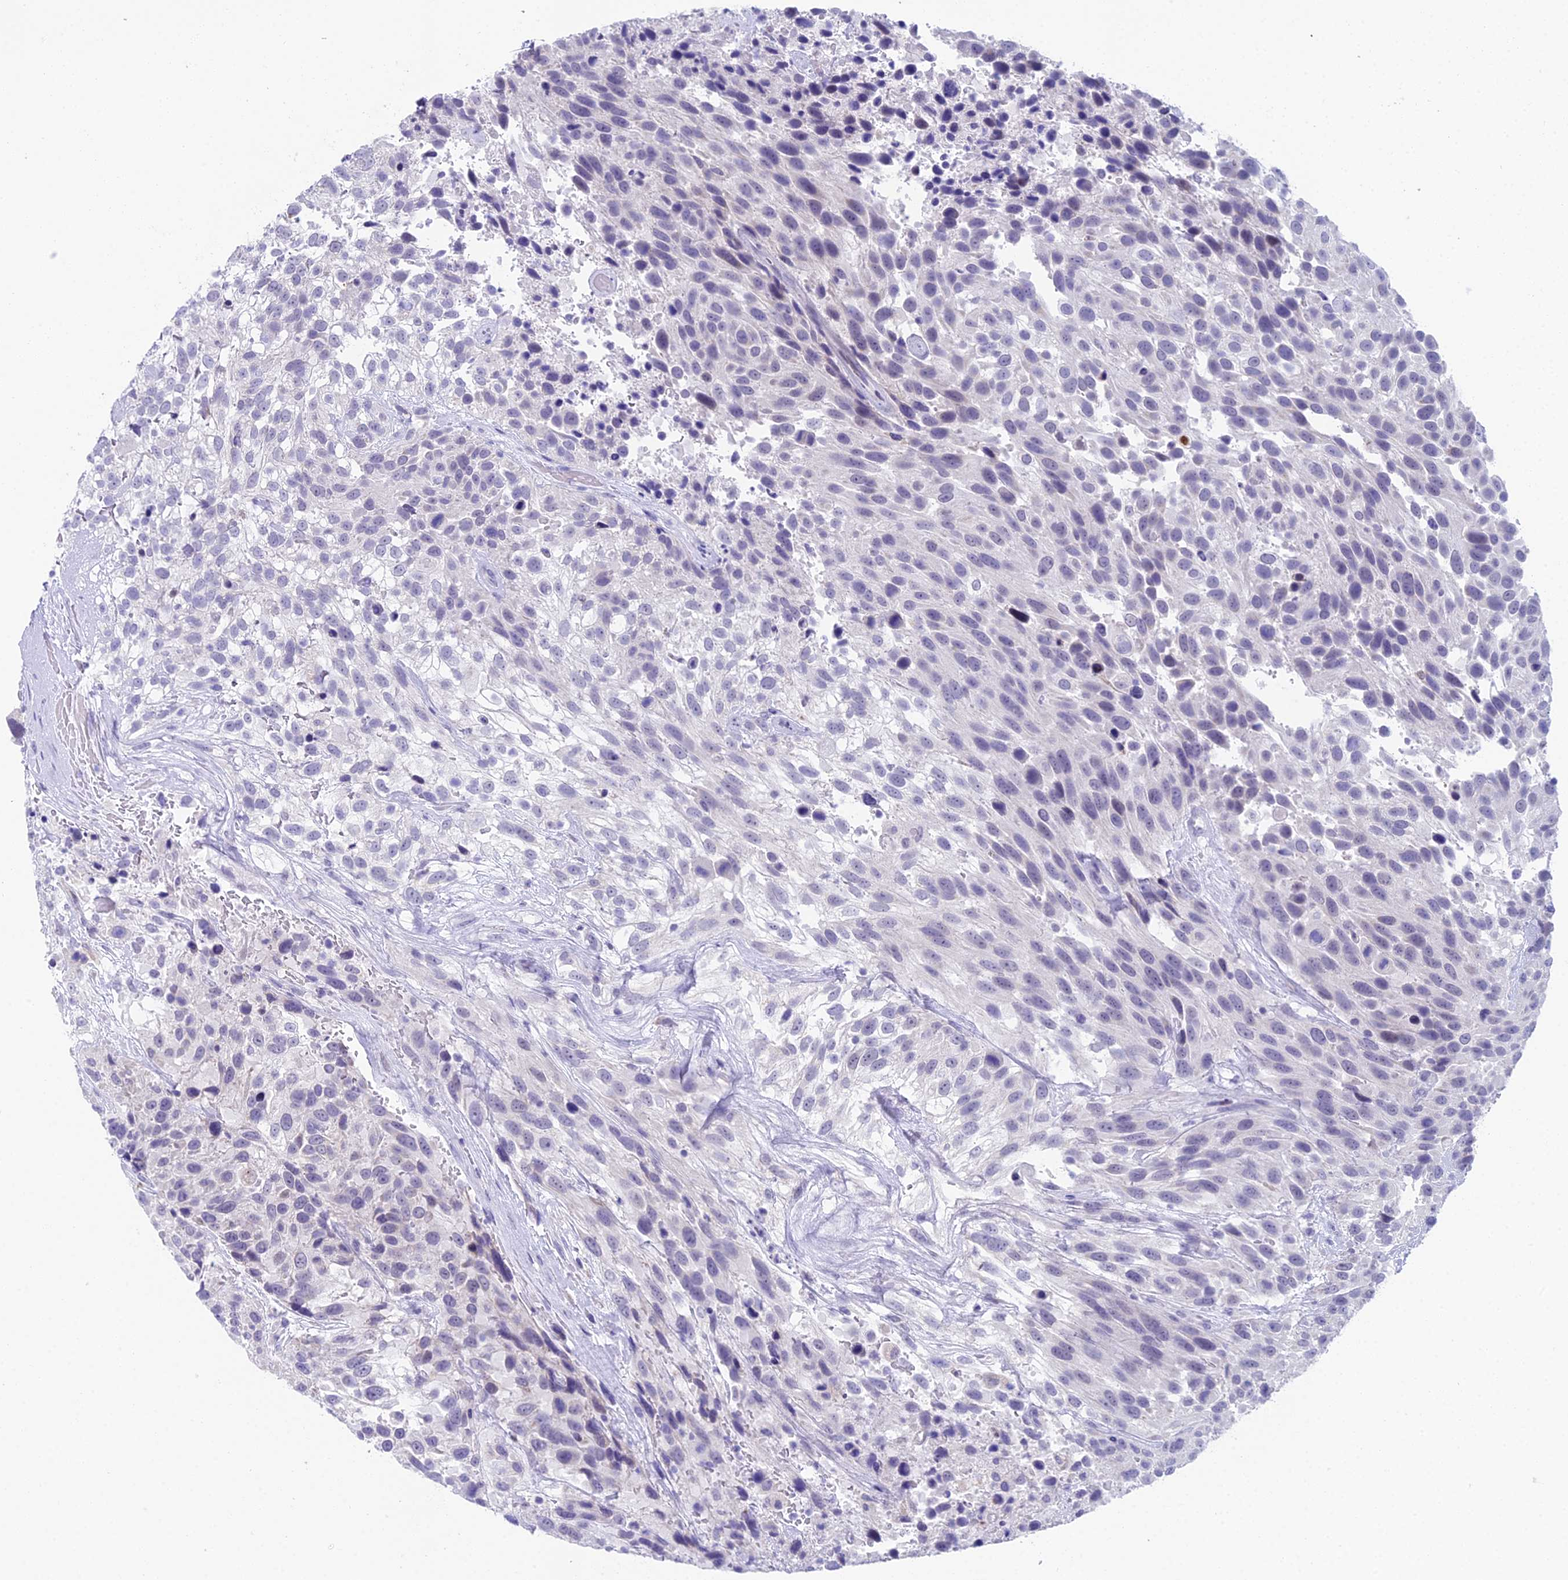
{"staining": {"intensity": "negative", "quantity": "none", "location": "none"}, "tissue": "urothelial cancer", "cell_type": "Tumor cells", "image_type": "cancer", "snomed": [{"axis": "morphology", "description": "Urothelial carcinoma, High grade"}, {"axis": "topography", "description": "Urinary bladder"}], "caption": "Immunohistochemical staining of urothelial carcinoma (high-grade) shows no significant expression in tumor cells.", "gene": "CC2D2A", "patient": {"sex": "female", "age": 70}}